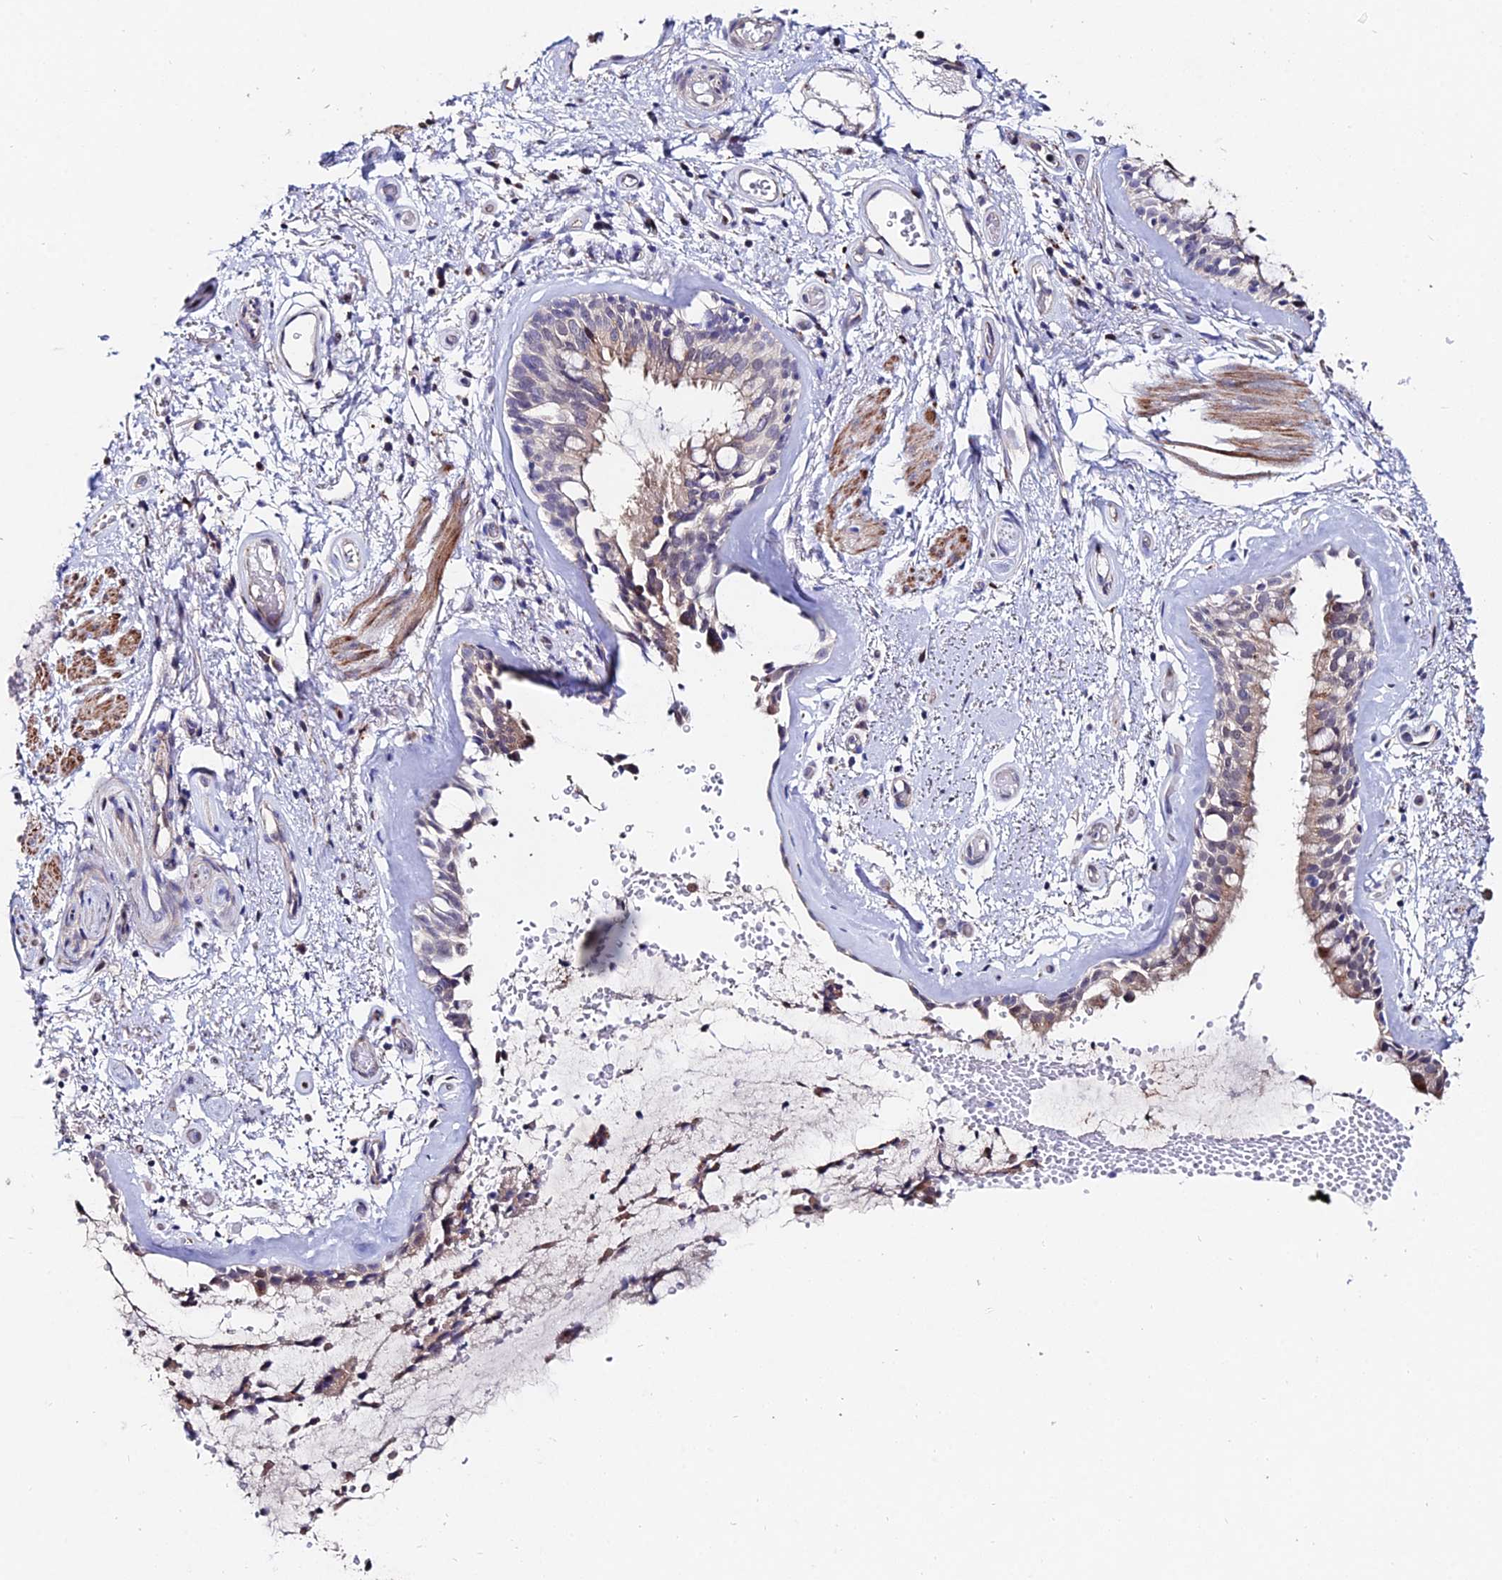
{"staining": {"intensity": "moderate", "quantity": "25%-75%", "location": "cytoplasmic/membranous"}, "tissue": "bronchus", "cell_type": "Respiratory epithelial cells", "image_type": "normal", "snomed": [{"axis": "morphology", "description": "Normal tissue, NOS"}, {"axis": "topography", "description": "Cartilage tissue"}, {"axis": "topography", "description": "Bronchus"}], "caption": "IHC of unremarkable human bronchus exhibits medium levels of moderate cytoplasmic/membranous expression in about 25%-75% of respiratory epithelial cells. (DAB = brown stain, brightfield microscopy at high magnification).", "gene": "ACTR5", "patient": {"sex": "female", "age": 66}}